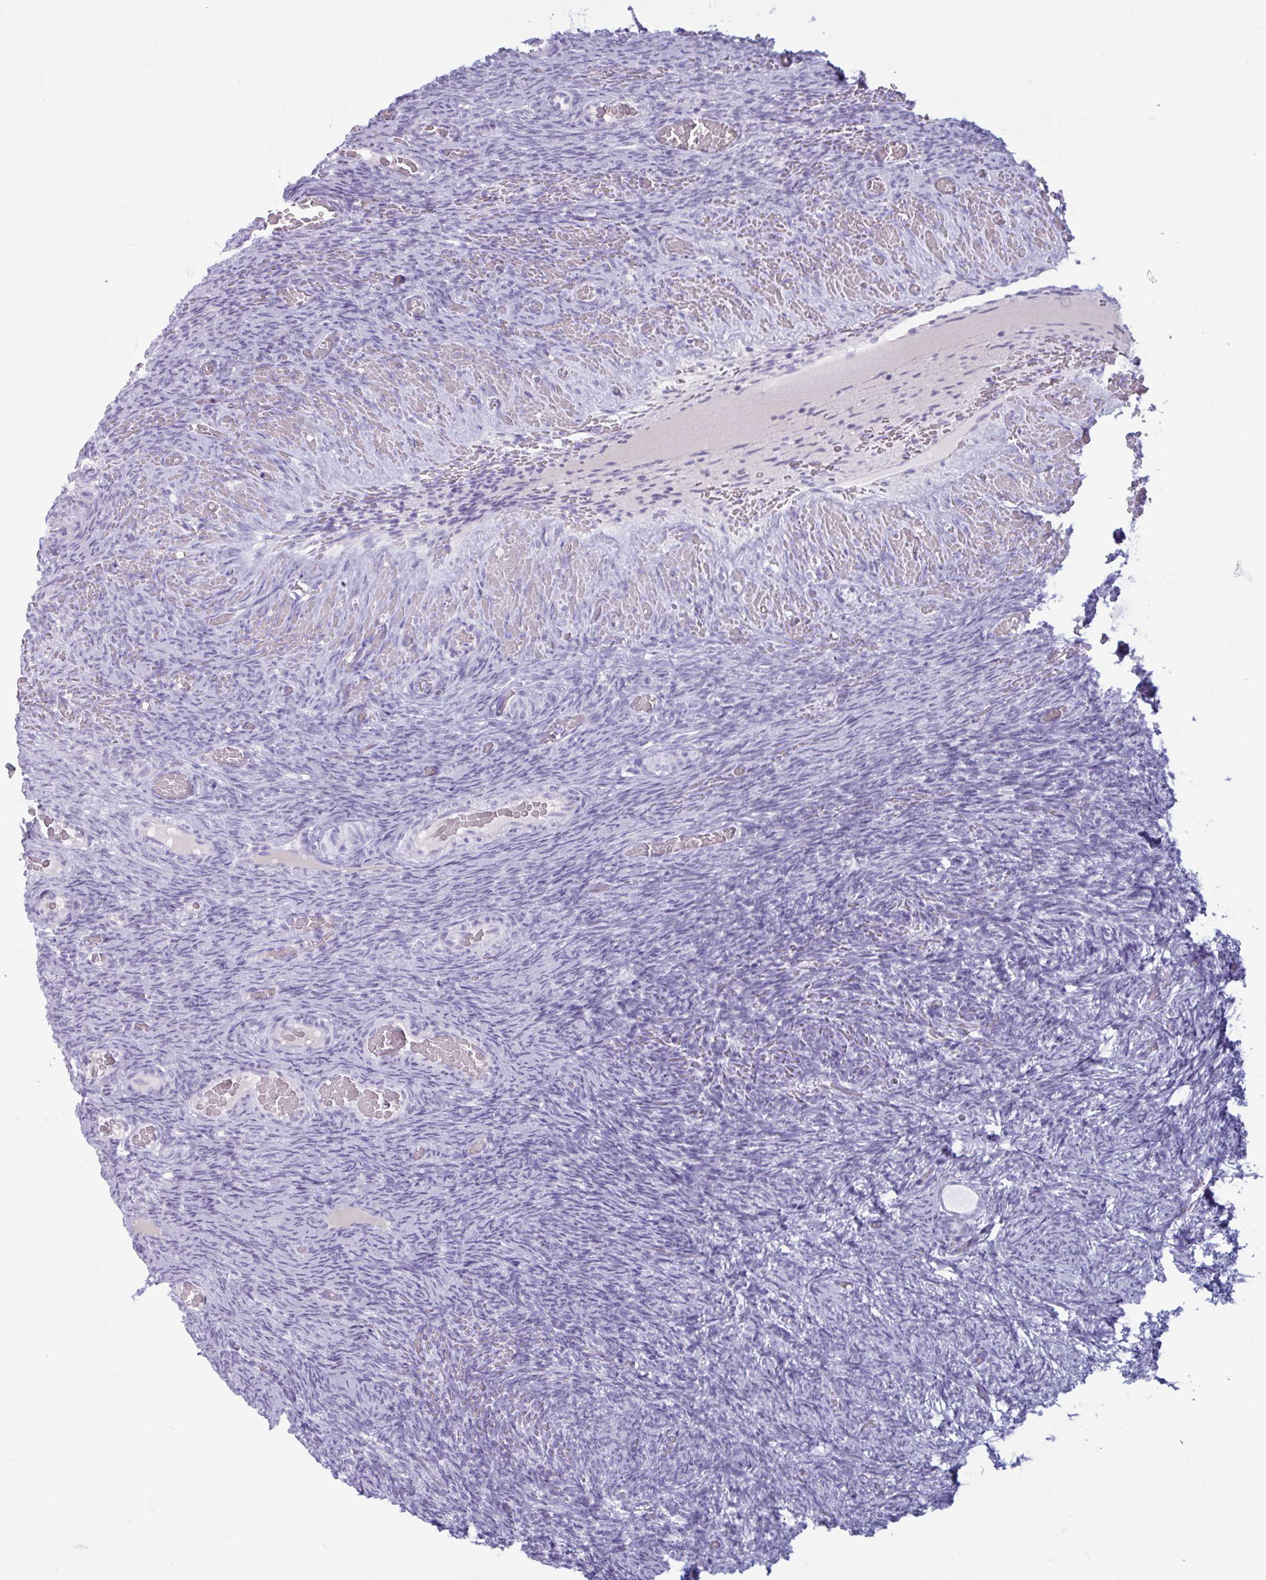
{"staining": {"intensity": "negative", "quantity": "none", "location": "none"}, "tissue": "ovary", "cell_type": "Follicle cells", "image_type": "normal", "snomed": [{"axis": "morphology", "description": "Normal tissue, NOS"}, {"axis": "topography", "description": "Ovary"}], "caption": "Follicle cells are negative for protein expression in benign human ovary. (Brightfield microscopy of DAB (3,3'-diaminobenzidine) immunohistochemistry (IHC) at high magnification).", "gene": "BBS10", "patient": {"sex": "female", "age": 34}}